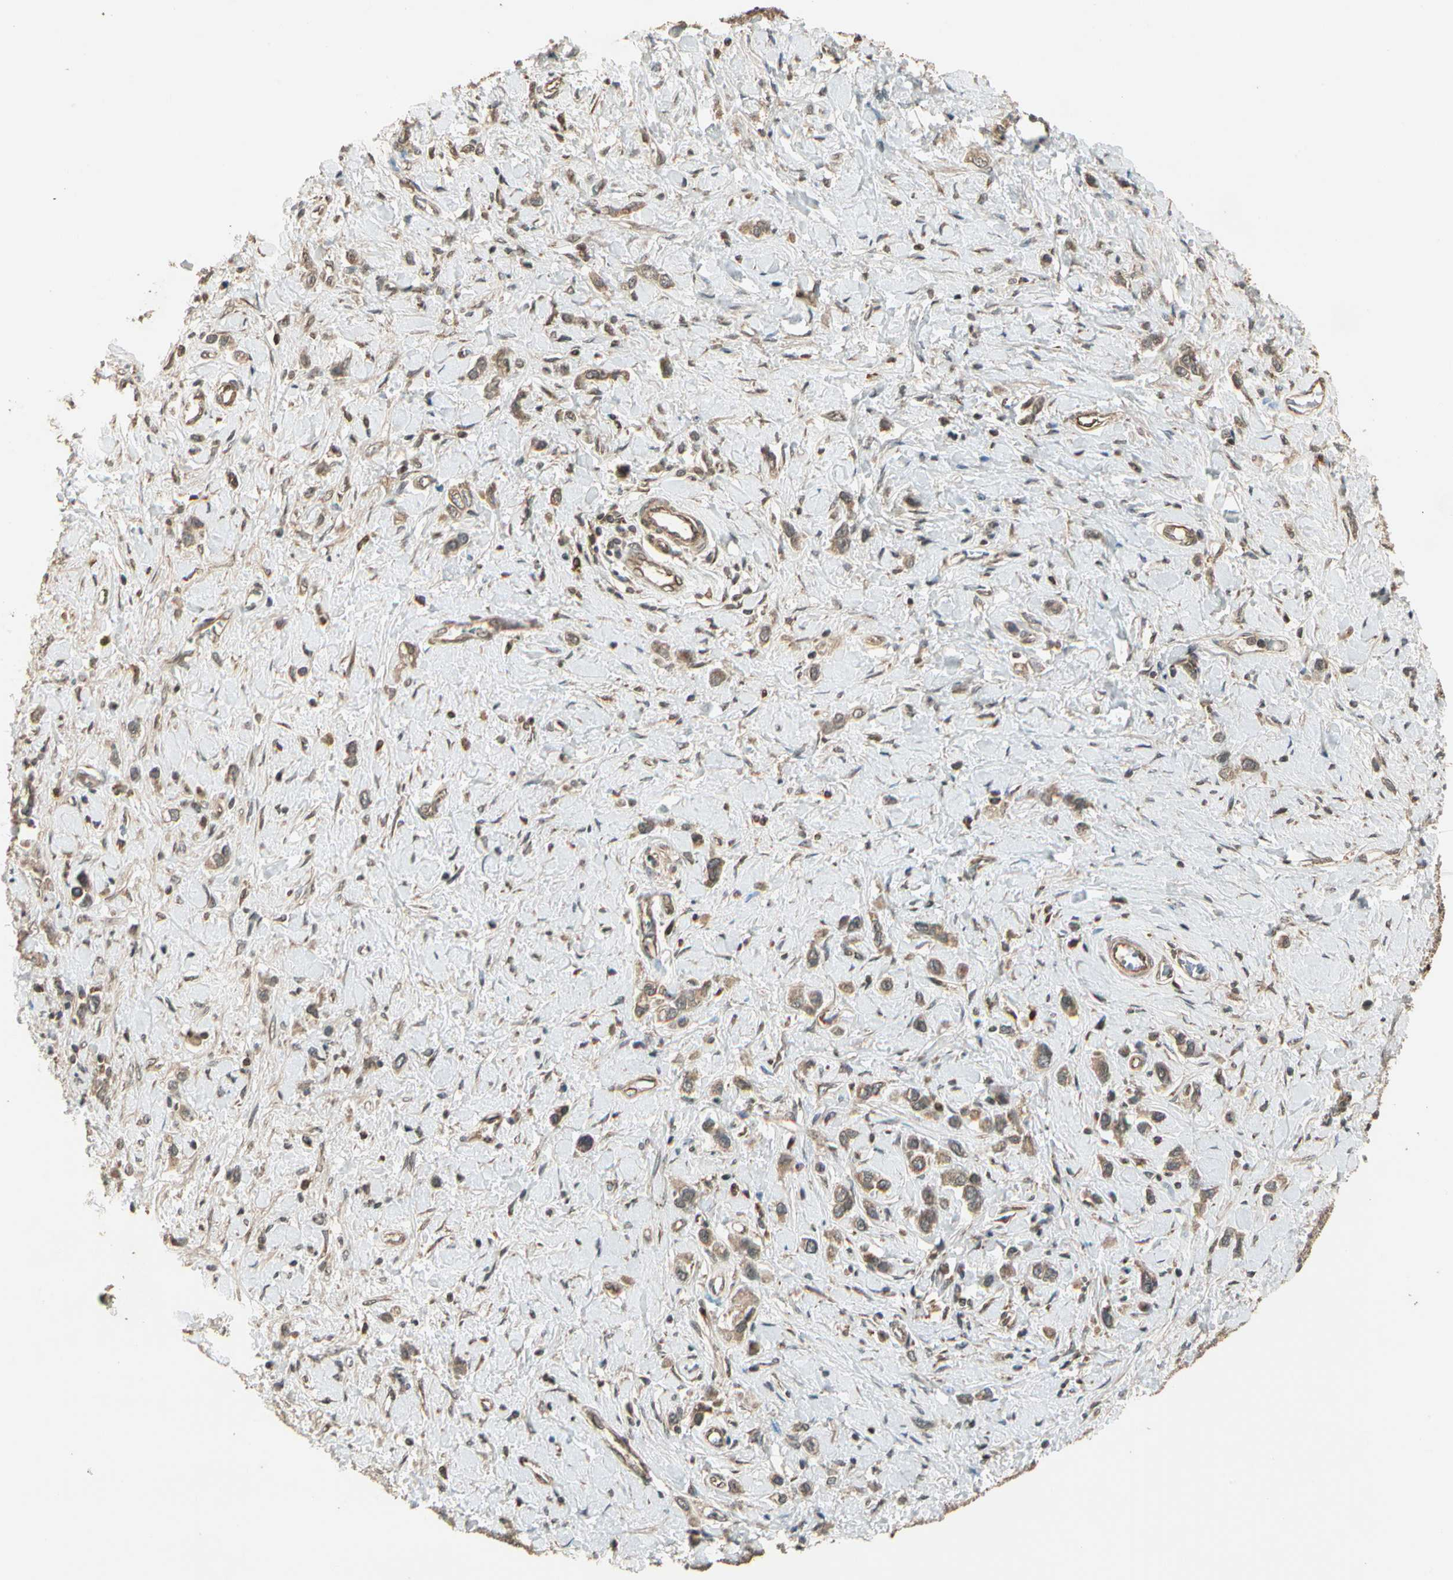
{"staining": {"intensity": "weak", "quantity": ">75%", "location": "cytoplasmic/membranous"}, "tissue": "stomach cancer", "cell_type": "Tumor cells", "image_type": "cancer", "snomed": [{"axis": "morphology", "description": "Normal tissue, NOS"}, {"axis": "morphology", "description": "Adenocarcinoma, NOS"}, {"axis": "topography", "description": "Stomach, upper"}, {"axis": "topography", "description": "Stomach"}], "caption": "Immunohistochemical staining of human adenocarcinoma (stomach) displays low levels of weak cytoplasmic/membranous protein expression in about >75% of tumor cells.", "gene": "GLUL", "patient": {"sex": "female", "age": 65}}